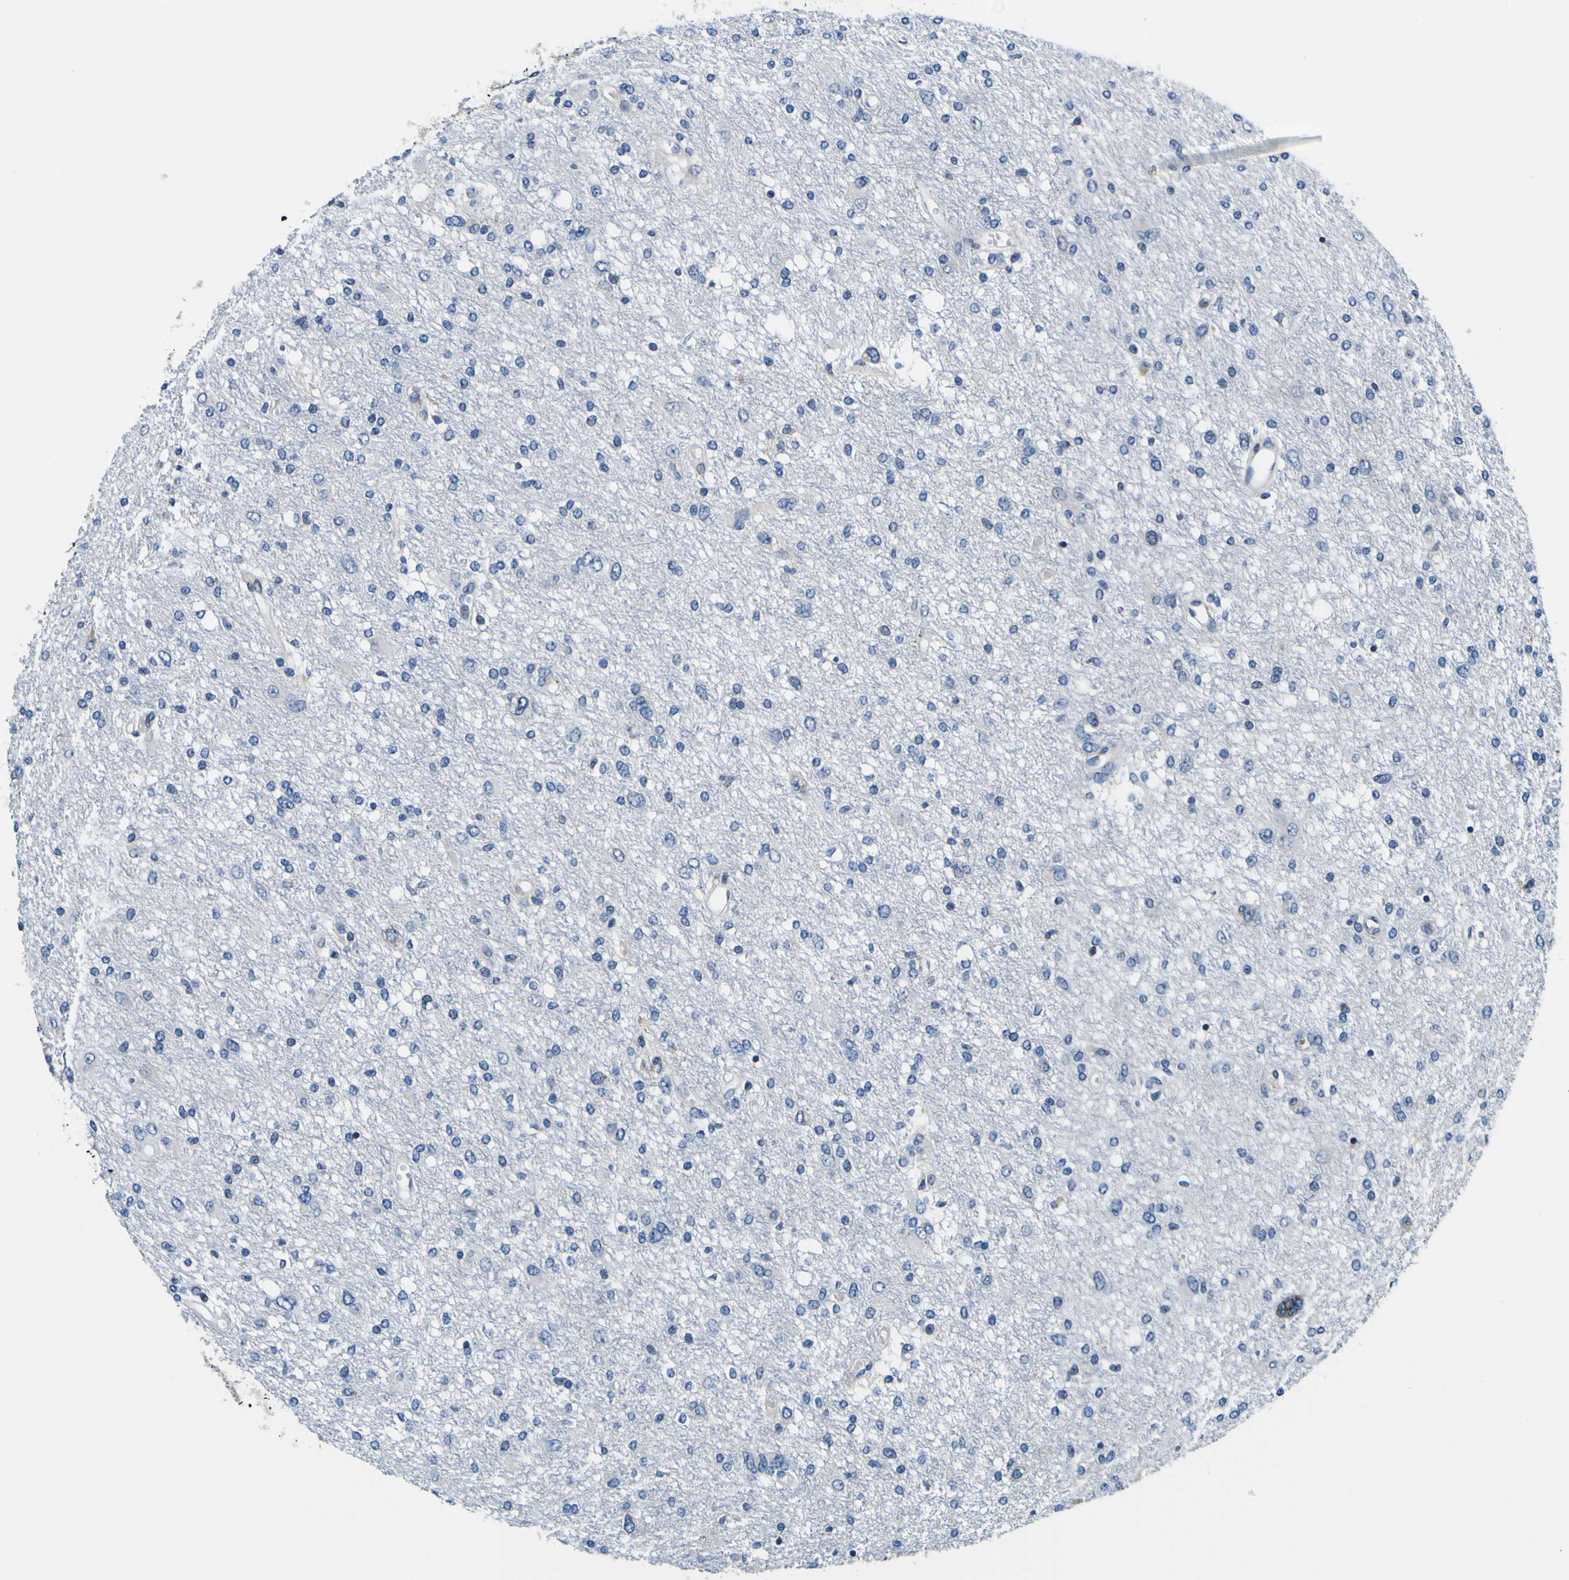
{"staining": {"intensity": "negative", "quantity": "none", "location": "none"}, "tissue": "glioma", "cell_type": "Tumor cells", "image_type": "cancer", "snomed": [{"axis": "morphology", "description": "Glioma, malignant, High grade"}, {"axis": "topography", "description": "Brain"}], "caption": "High magnification brightfield microscopy of glioma stained with DAB (3,3'-diaminobenzidine) (brown) and counterstained with hematoxylin (blue): tumor cells show no significant expression.", "gene": "NLRP3", "patient": {"sex": "female", "age": 59}}